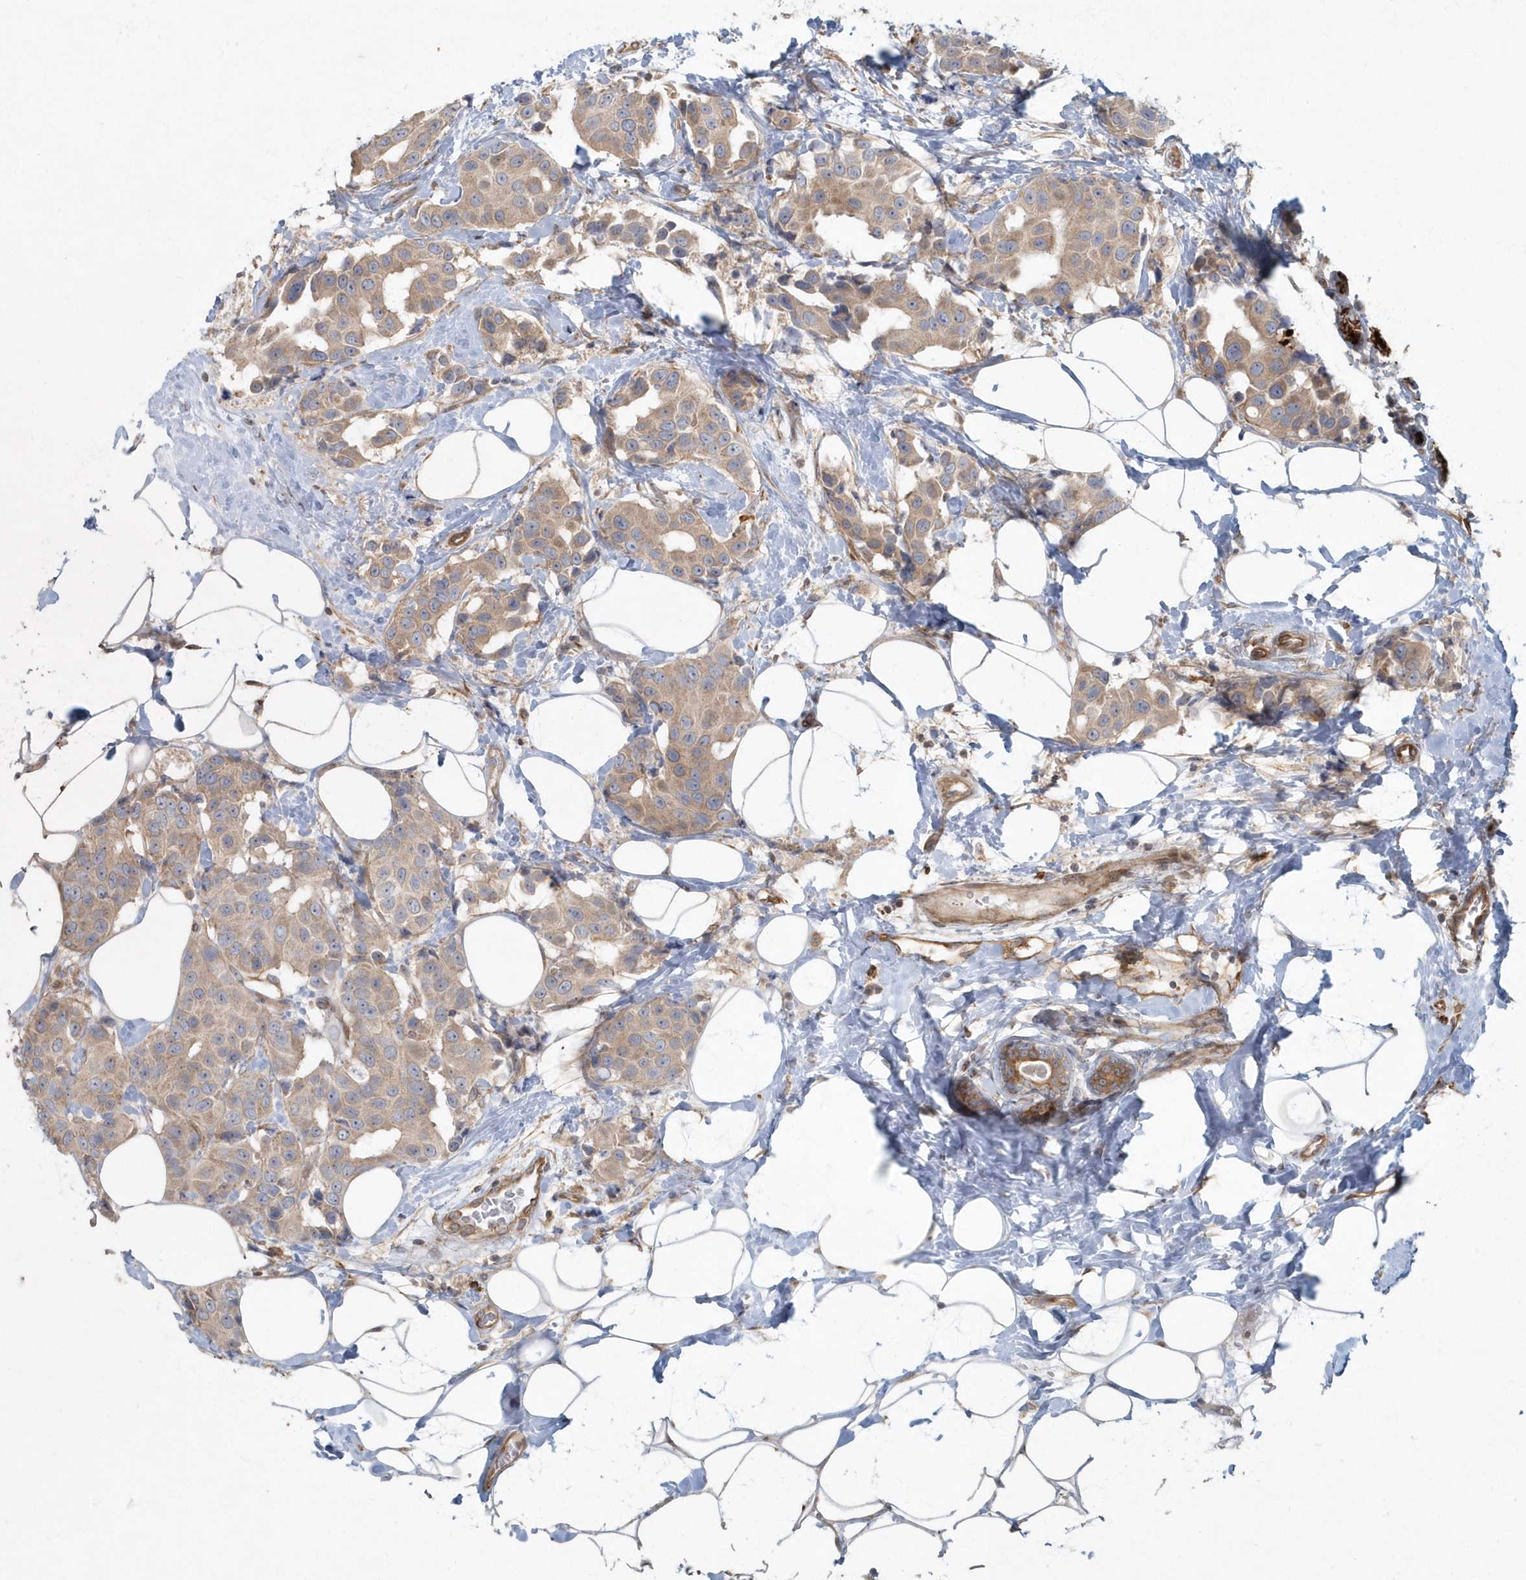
{"staining": {"intensity": "weak", "quantity": ">75%", "location": "cytoplasmic/membranous"}, "tissue": "breast cancer", "cell_type": "Tumor cells", "image_type": "cancer", "snomed": [{"axis": "morphology", "description": "Normal tissue, NOS"}, {"axis": "morphology", "description": "Duct carcinoma"}, {"axis": "topography", "description": "Breast"}], "caption": "Immunohistochemical staining of human breast cancer (infiltrating ductal carcinoma) exhibits low levels of weak cytoplasmic/membranous positivity in about >75% of tumor cells.", "gene": "ARHGEF38", "patient": {"sex": "female", "age": 39}}